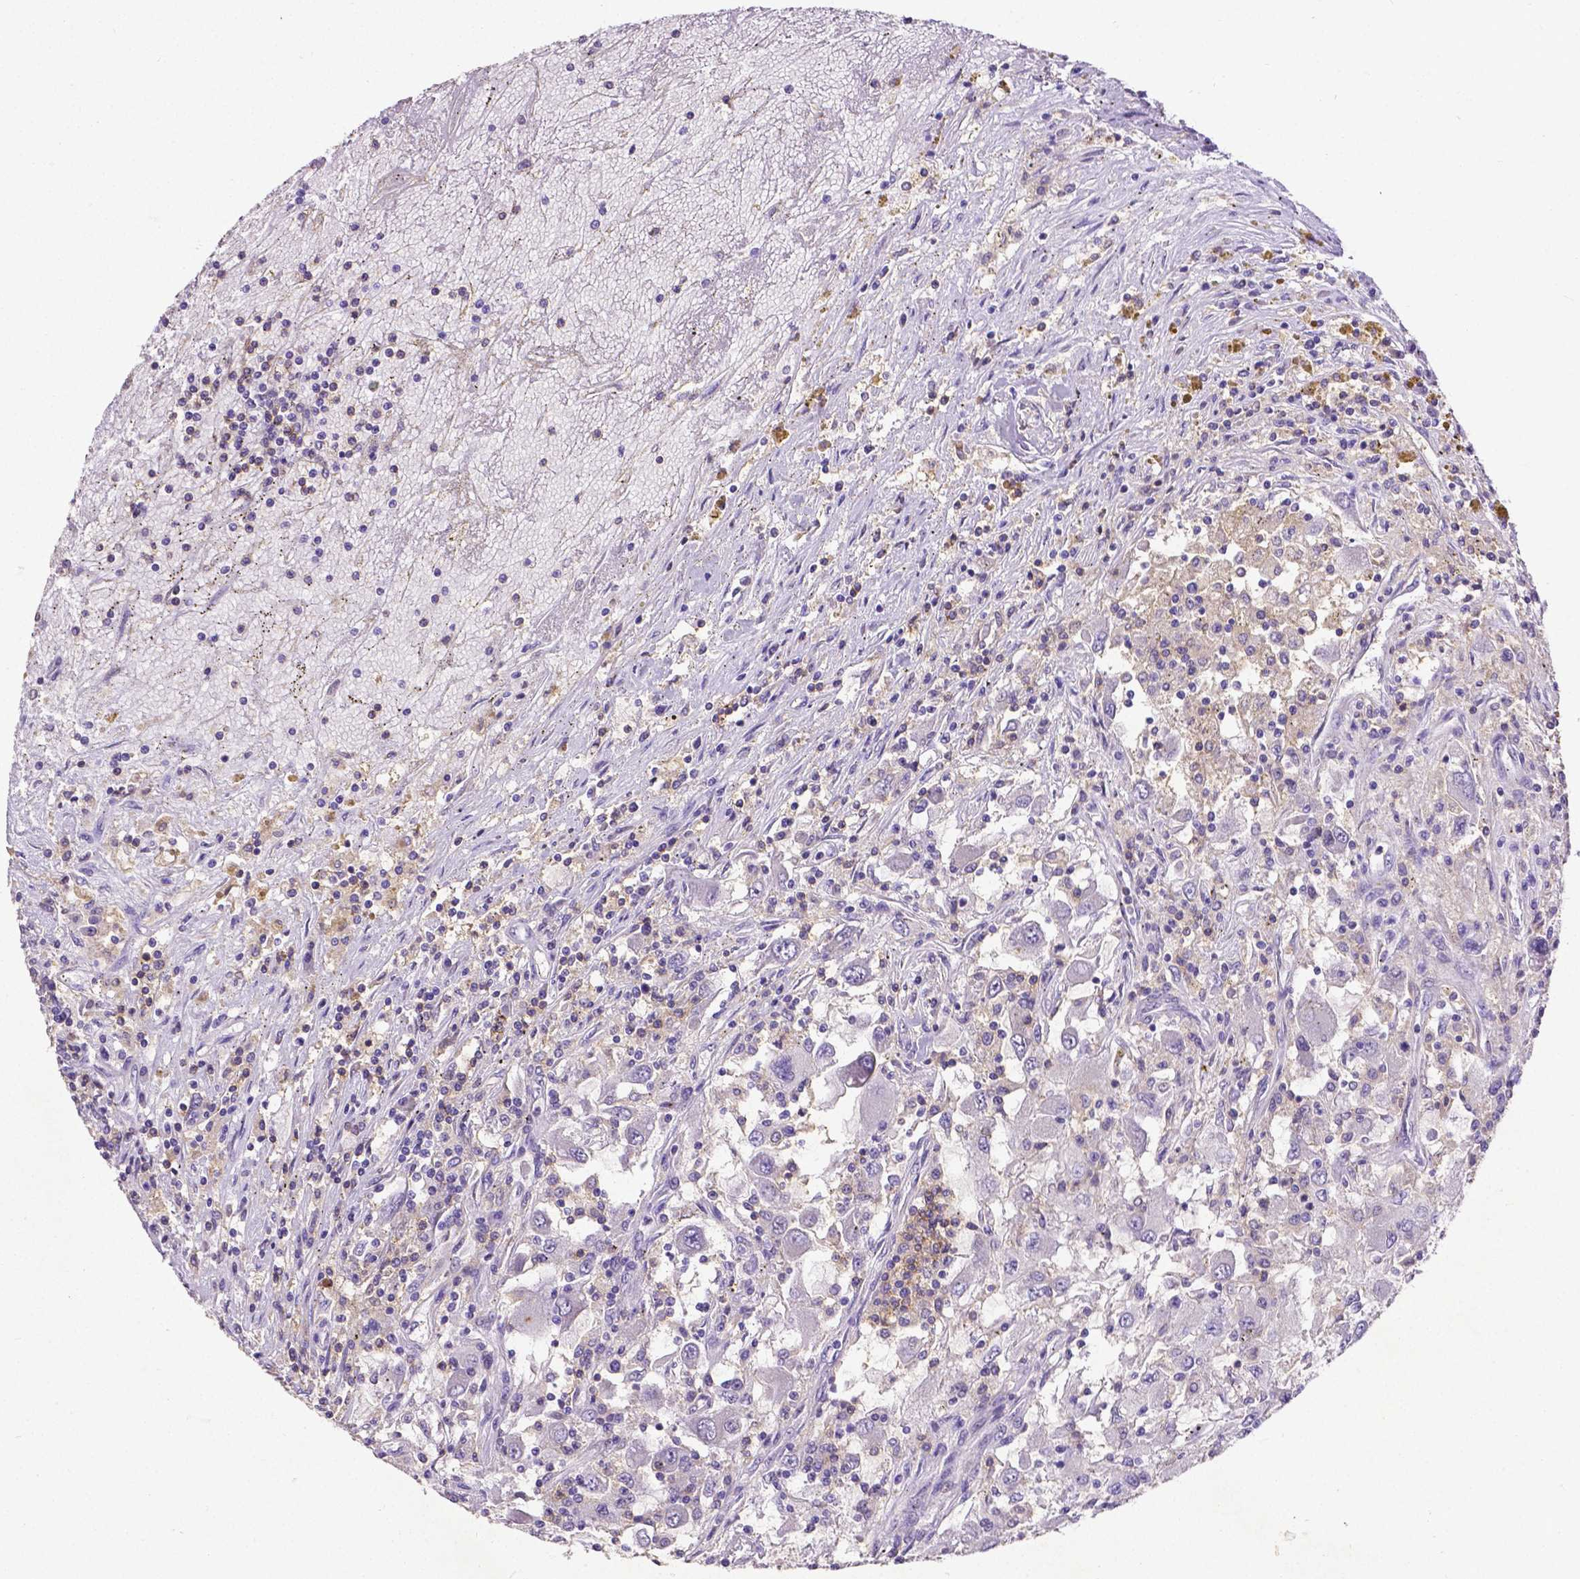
{"staining": {"intensity": "negative", "quantity": "none", "location": "none"}, "tissue": "renal cancer", "cell_type": "Tumor cells", "image_type": "cancer", "snomed": [{"axis": "morphology", "description": "Adenocarcinoma, NOS"}, {"axis": "topography", "description": "Kidney"}], "caption": "Immunohistochemical staining of renal cancer (adenocarcinoma) displays no significant positivity in tumor cells. (Brightfield microscopy of DAB (3,3'-diaminobenzidine) IHC at high magnification).", "gene": "CD4", "patient": {"sex": "female", "age": 67}}